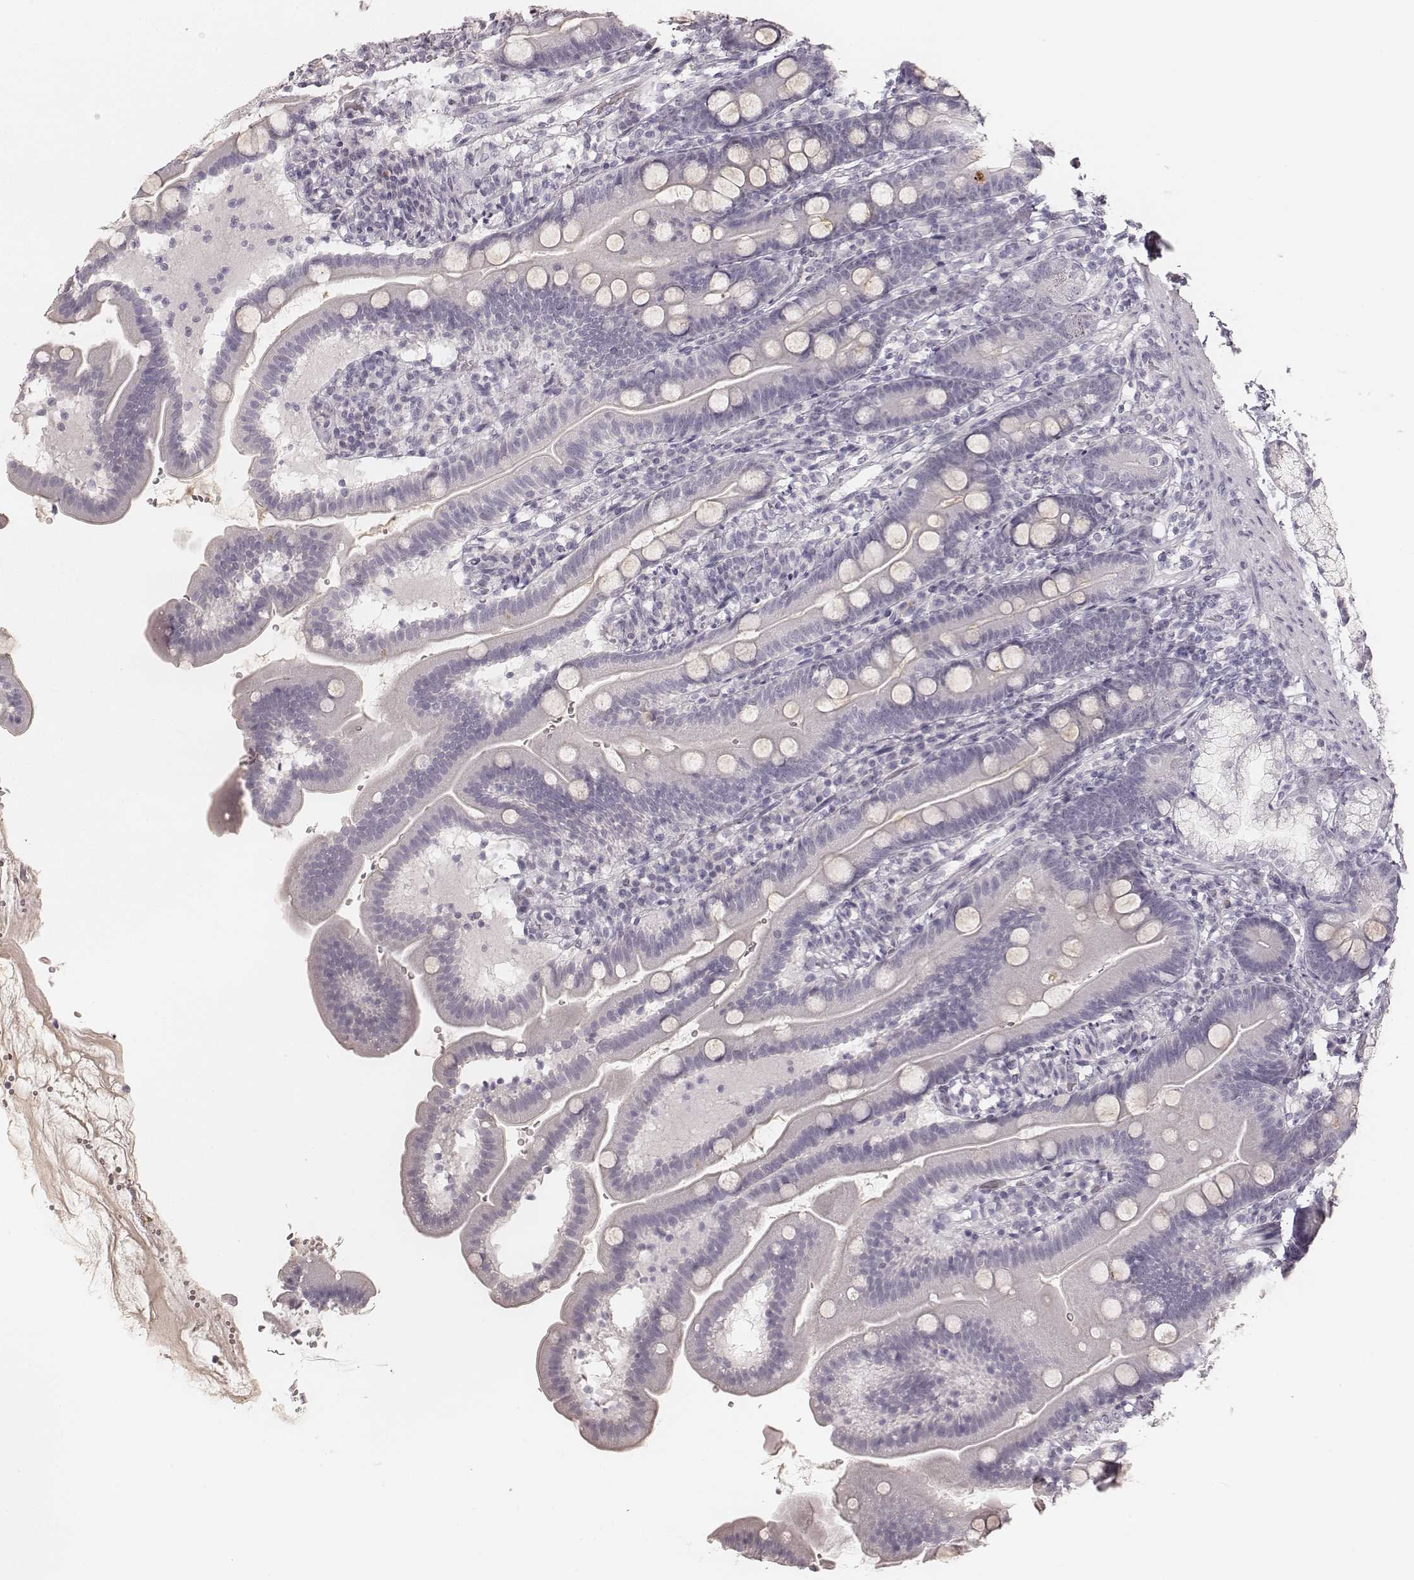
{"staining": {"intensity": "negative", "quantity": "none", "location": "none"}, "tissue": "duodenum", "cell_type": "Glandular cells", "image_type": "normal", "snomed": [{"axis": "morphology", "description": "Normal tissue, NOS"}, {"axis": "topography", "description": "Duodenum"}], "caption": "The immunohistochemistry (IHC) histopathology image has no significant expression in glandular cells of duodenum.", "gene": "KRT26", "patient": {"sex": "female", "age": 67}}